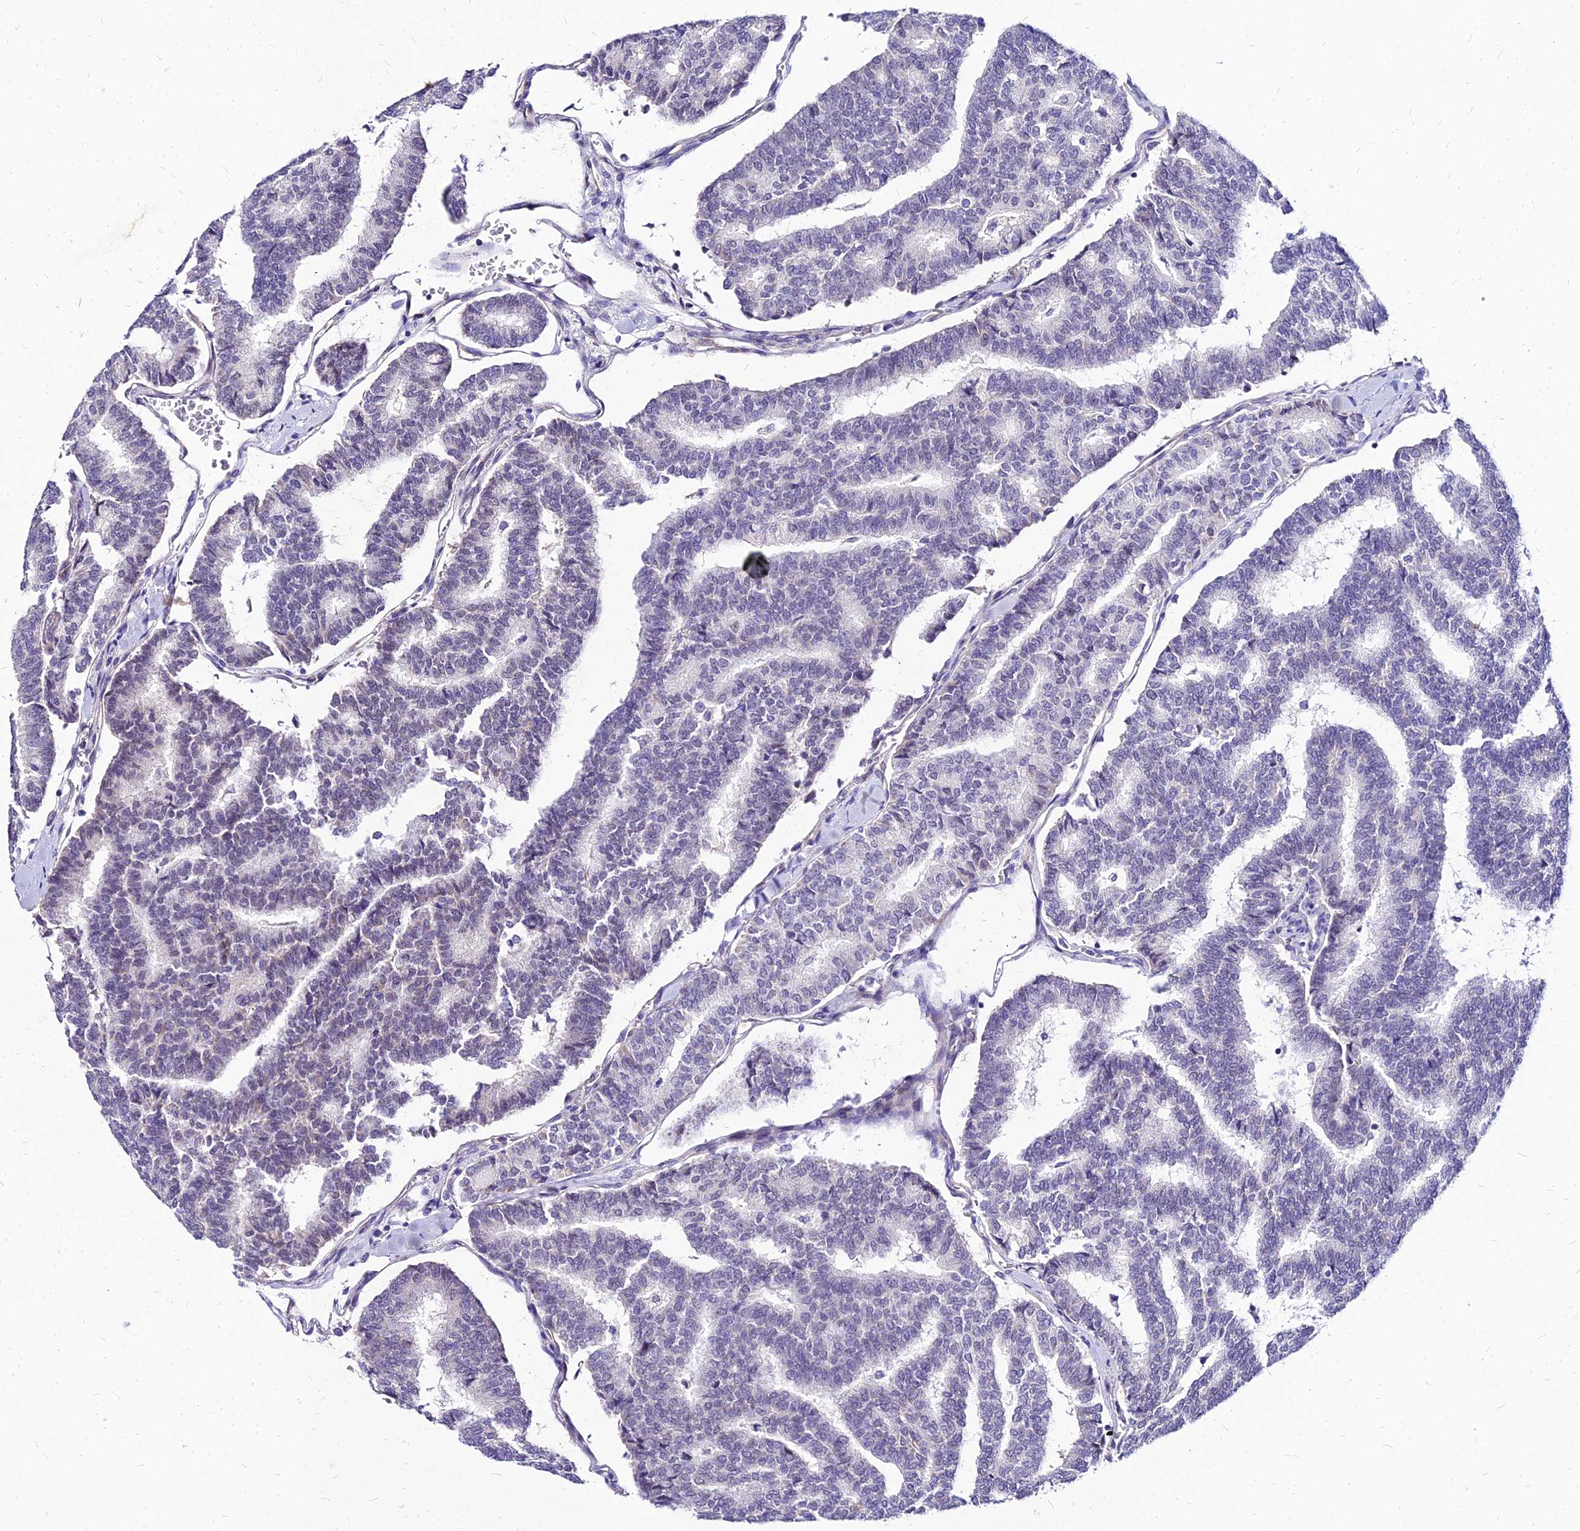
{"staining": {"intensity": "negative", "quantity": "none", "location": "none"}, "tissue": "thyroid cancer", "cell_type": "Tumor cells", "image_type": "cancer", "snomed": [{"axis": "morphology", "description": "Papillary adenocarcinoma, NOS"}, {"axis": "topography", "description": "Thyroid gland"}], "caption": "The image displays no staining of tumor cells in thyroid cancer.", "gene": "YEATS2", "patient": {"sex": "female", "age": 35}}